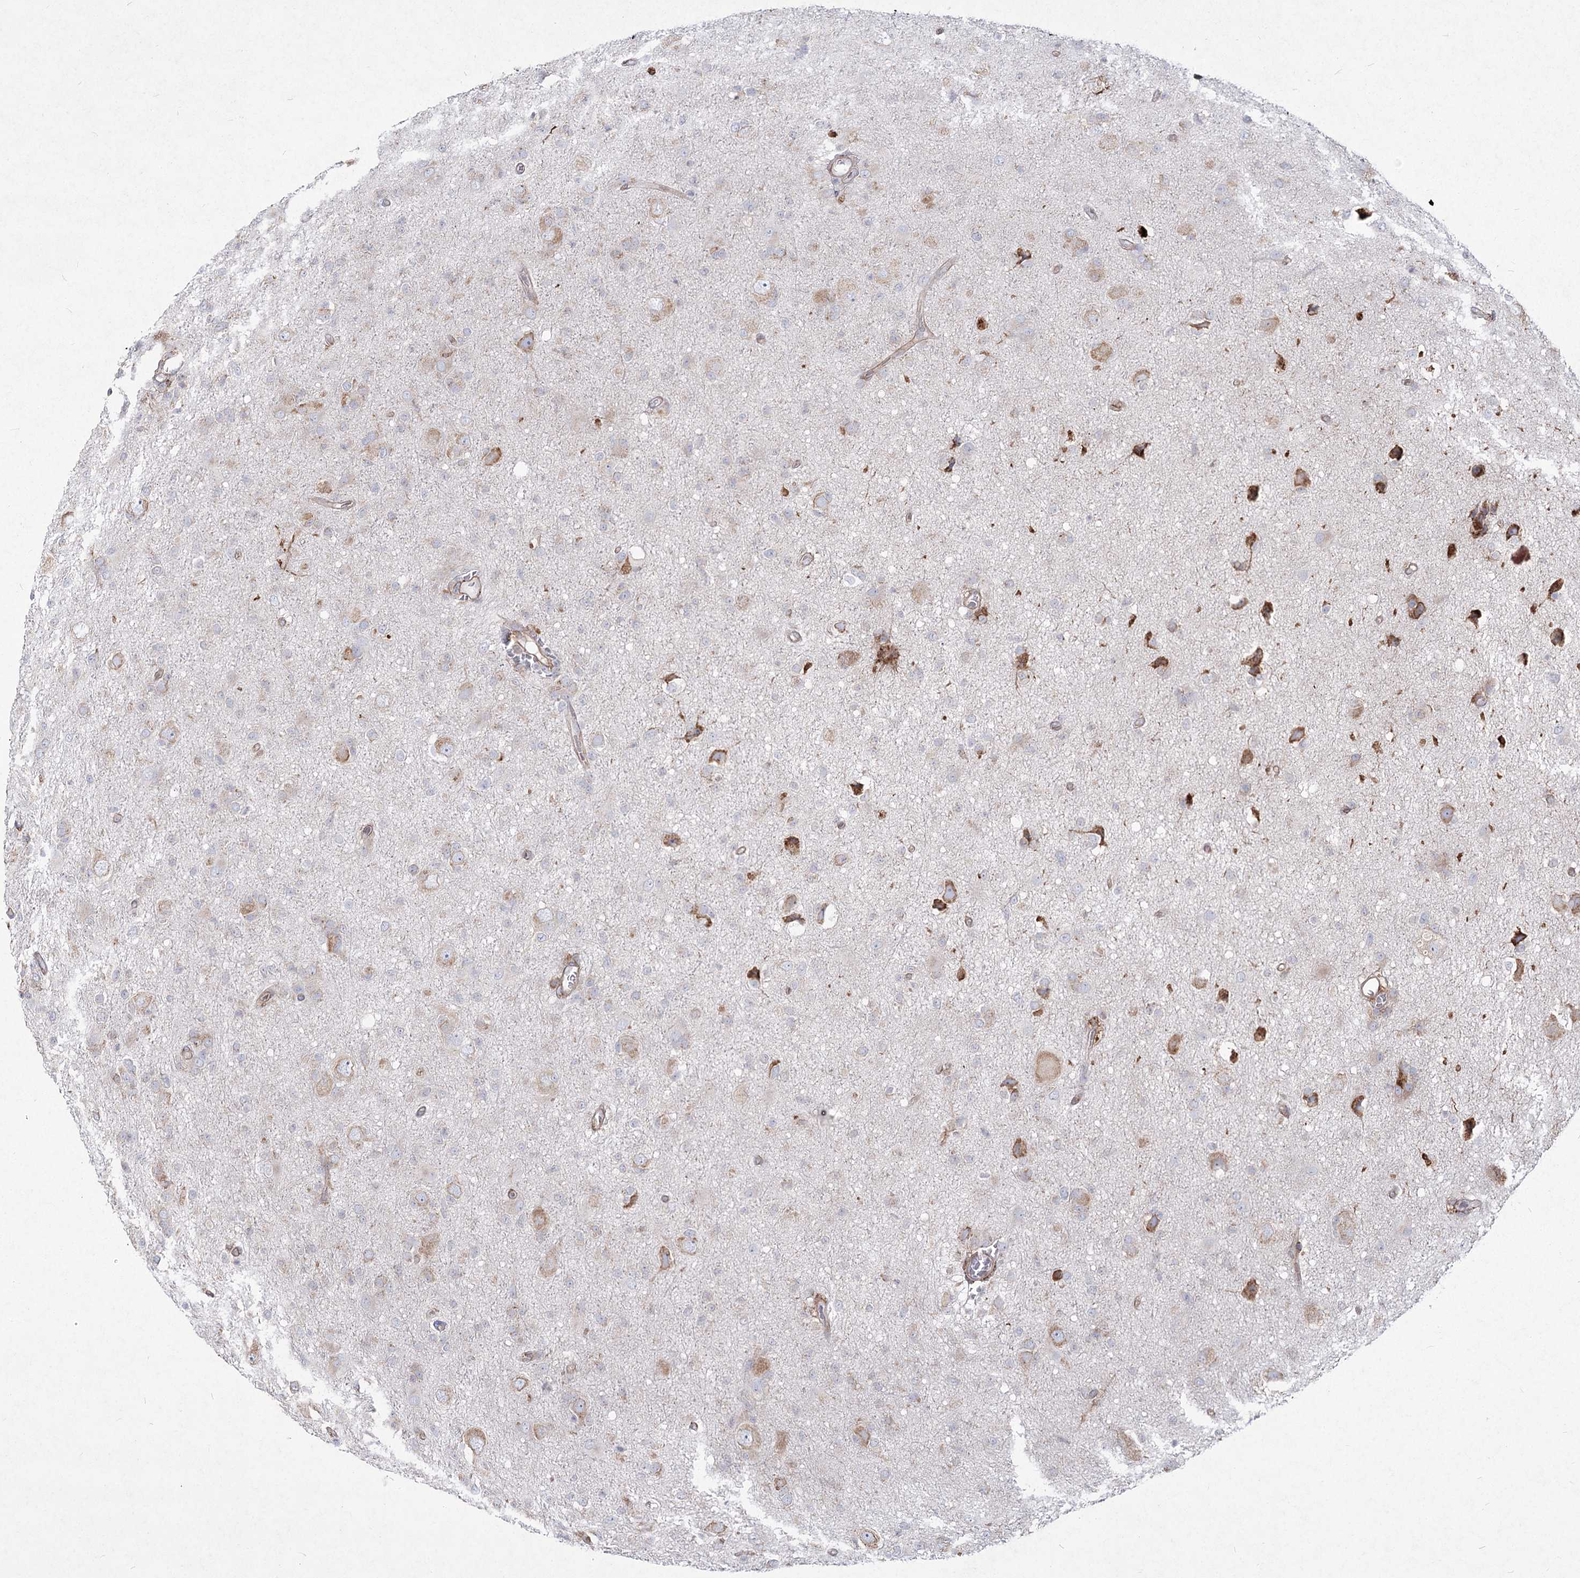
{"staining": {"intensity": "weak", "quantity": "<25%", "location": "cytoplasmic/membranous"}, "tissue": "glioma", "cell_type": "Tumor cells", "image_type": "cancer", "snomed": [{"axis": "morphology", "description": "Glioma, malignant, High grade"}, {"axis": "topography", "description": "Brain"}], "caption": "High magnification brightfield microscopy of glioma stained with DAB (brown) and counterstained with hematoxylin (blue): tumor cells show no significant staining.", "gene": "NHLRC2", "patient": {"sex": "female", "age": 57}}